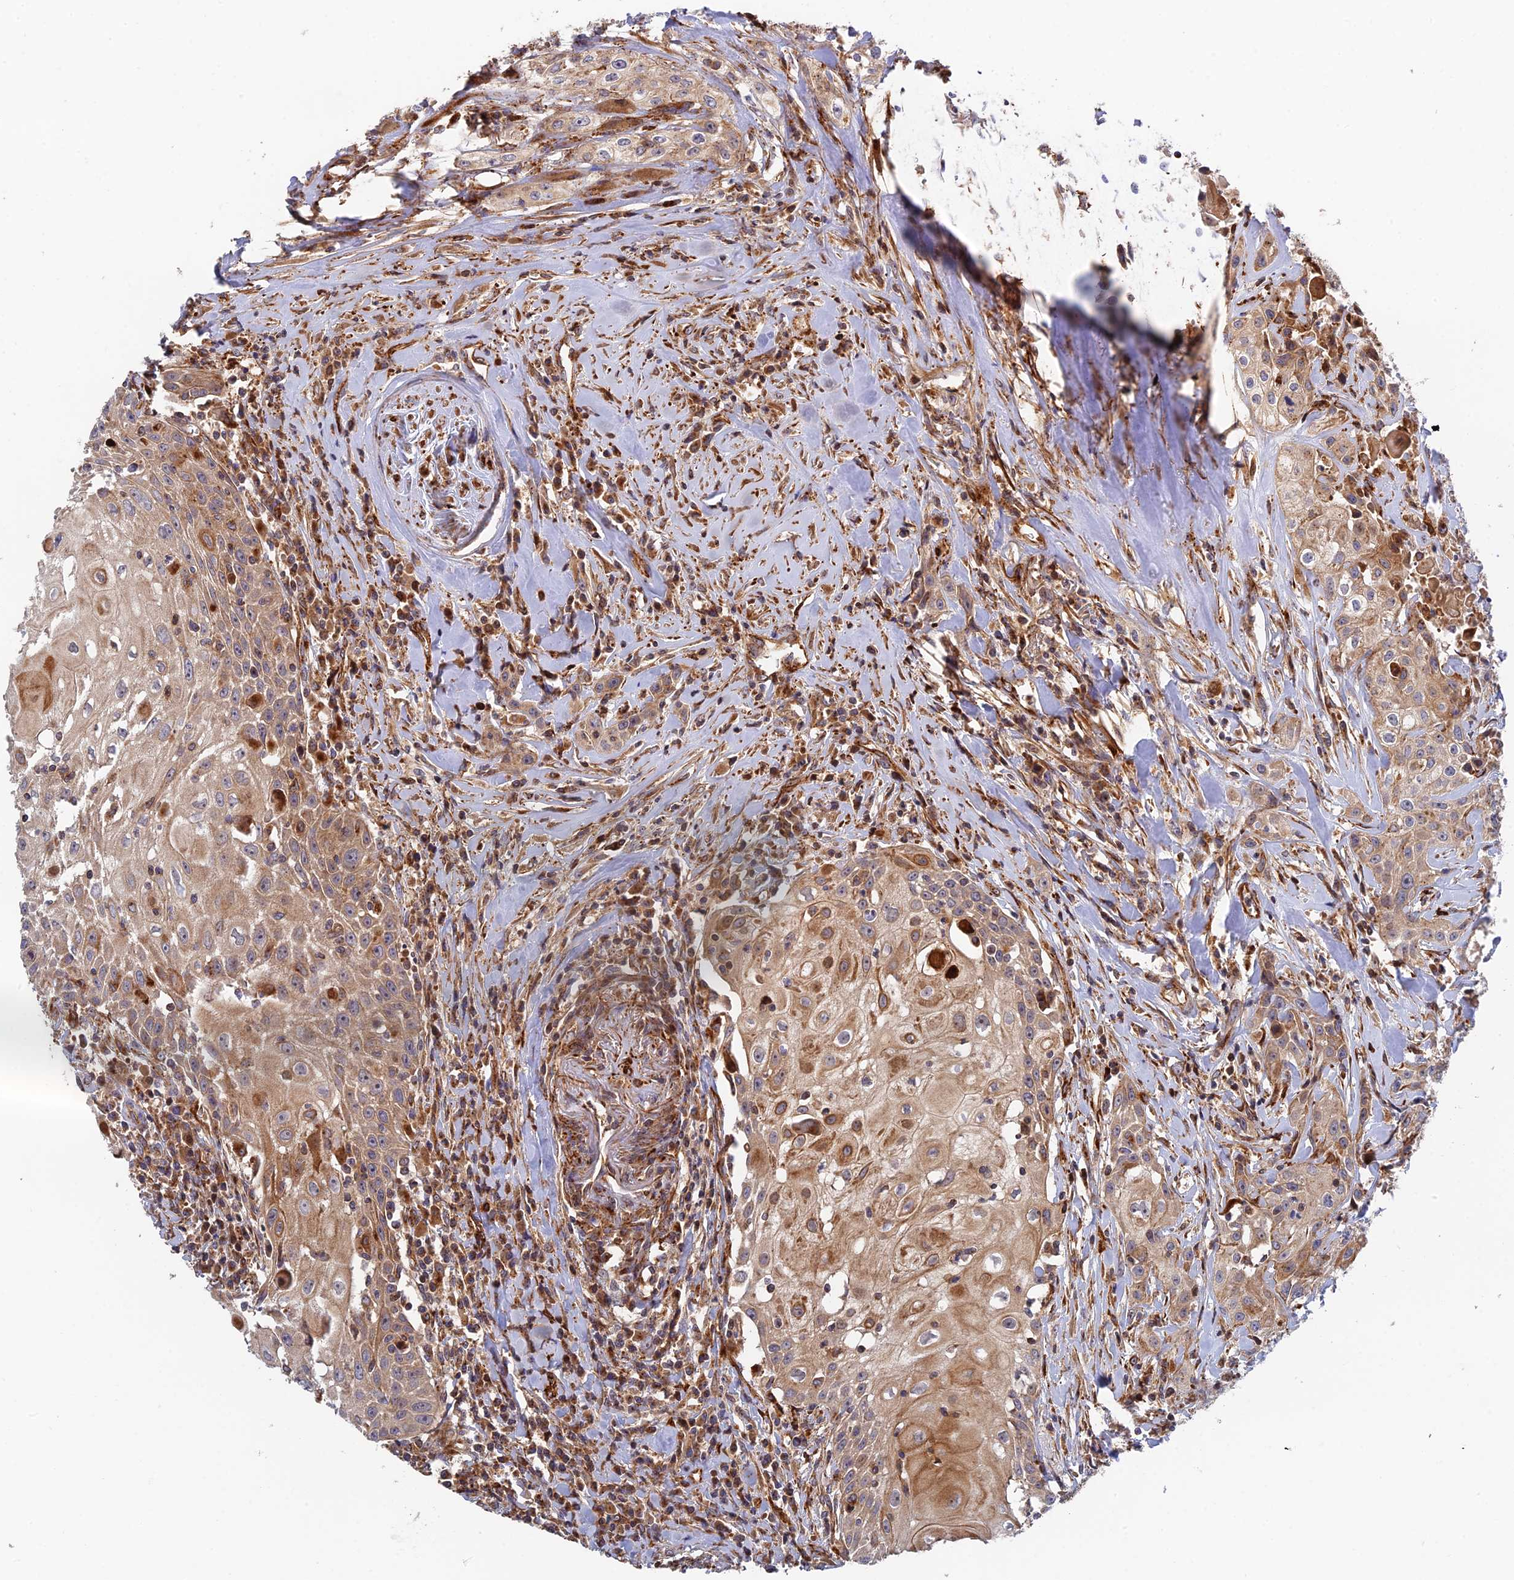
{"staining": {"intensity": "moderate", "quantity": ">75%", "location": "cytoplasmic/membranous"}, "tissue": "head and neck cancer", "cell_type": "Tumor cells", "image_type": "cancer", "snomed": [{"axis": "morphology", "description": "Squamous cell carcinoma, NOS"}, {"axis": "topography", "description": "Oral tissue"}, {"axis": "topography", "description": "Head-Neck"}], "caption": "Head and neck squamous cell carcinoma tissue demonstrates moderate cytoplasmic/membranous positivity in approximately >75% of tumor cells, visualized by immunohistochemistry. The protein of interest is stained brown, and the nuclei are stained in blue (DAB (3,3'-diaminobenzidine) IHC with brightfield microscopy, high magnification).", "gene": "PPP2R3C", "patient": {"sex": "female", "age": 82}}